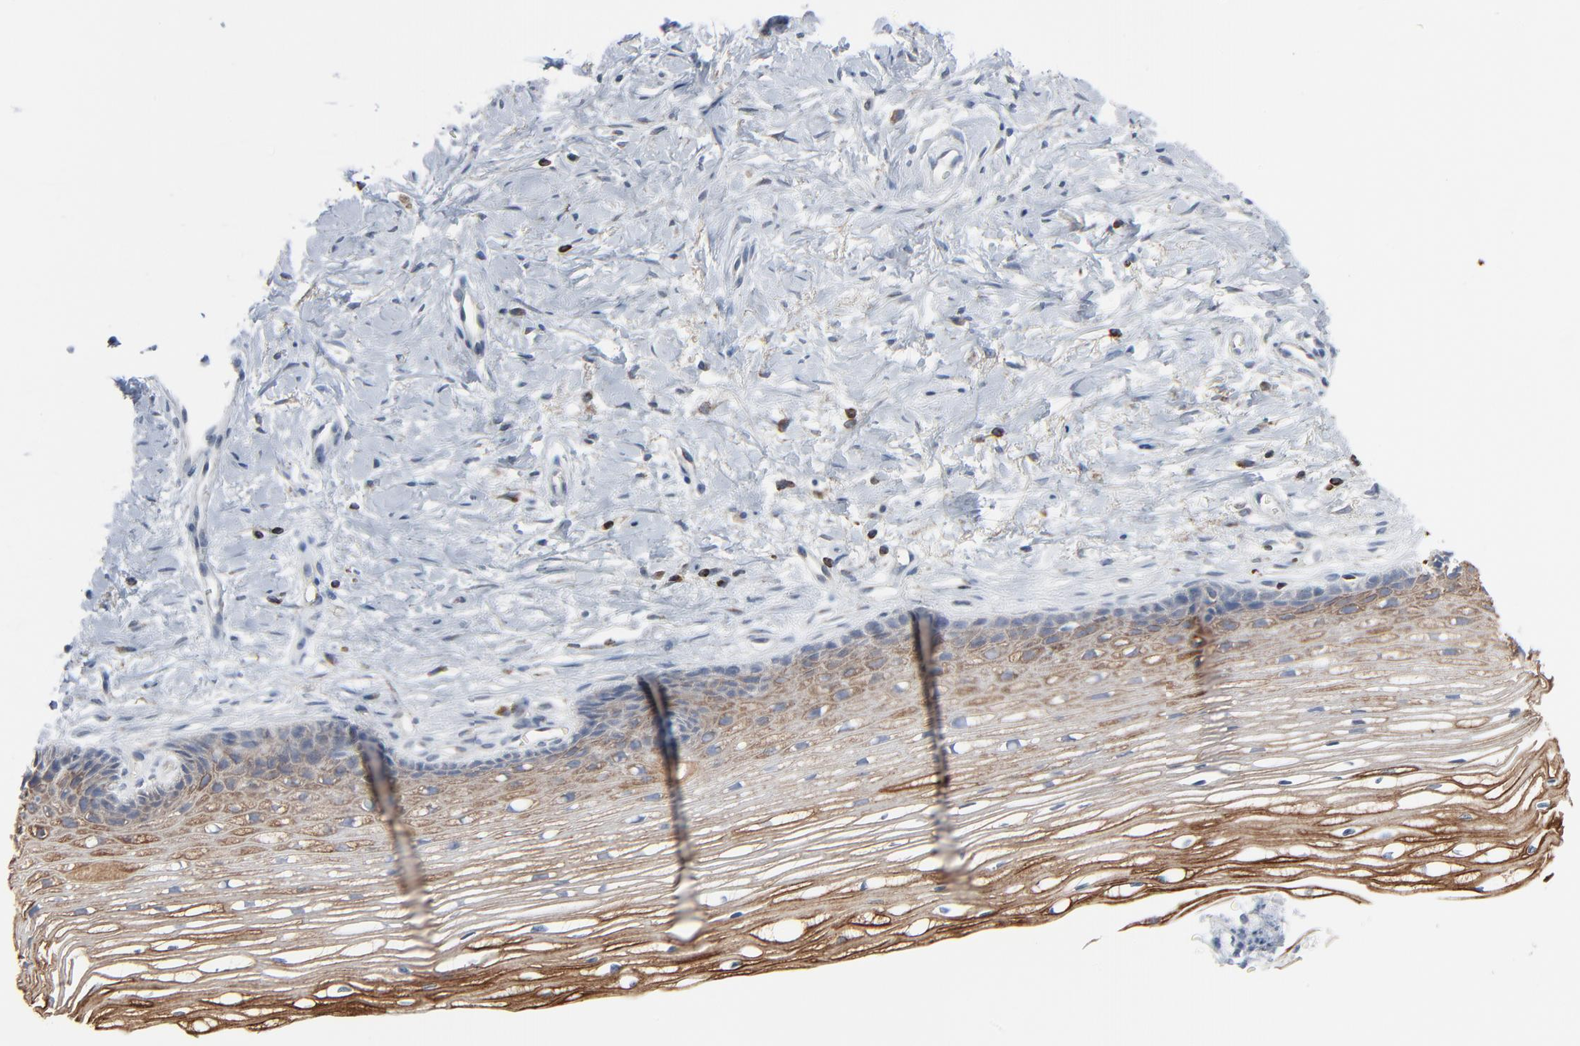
{"staining": {"intensity": "negative", "quantity": "none", "location": "none"}, "tissue": "cervix", "cell_type": "Glandular cells", "image_type": "normal", "snomed": [{"axis": "morphology", "description": "Normal tissue, NOS"}, {"axis": "topography", "description": "Cervix"}], "caption": "Immunohistochemical staining of normal cervix shows no significant expression in glandular cells.", "gene": "OPTN", "patient": {"sex": "female", "age": 77}}